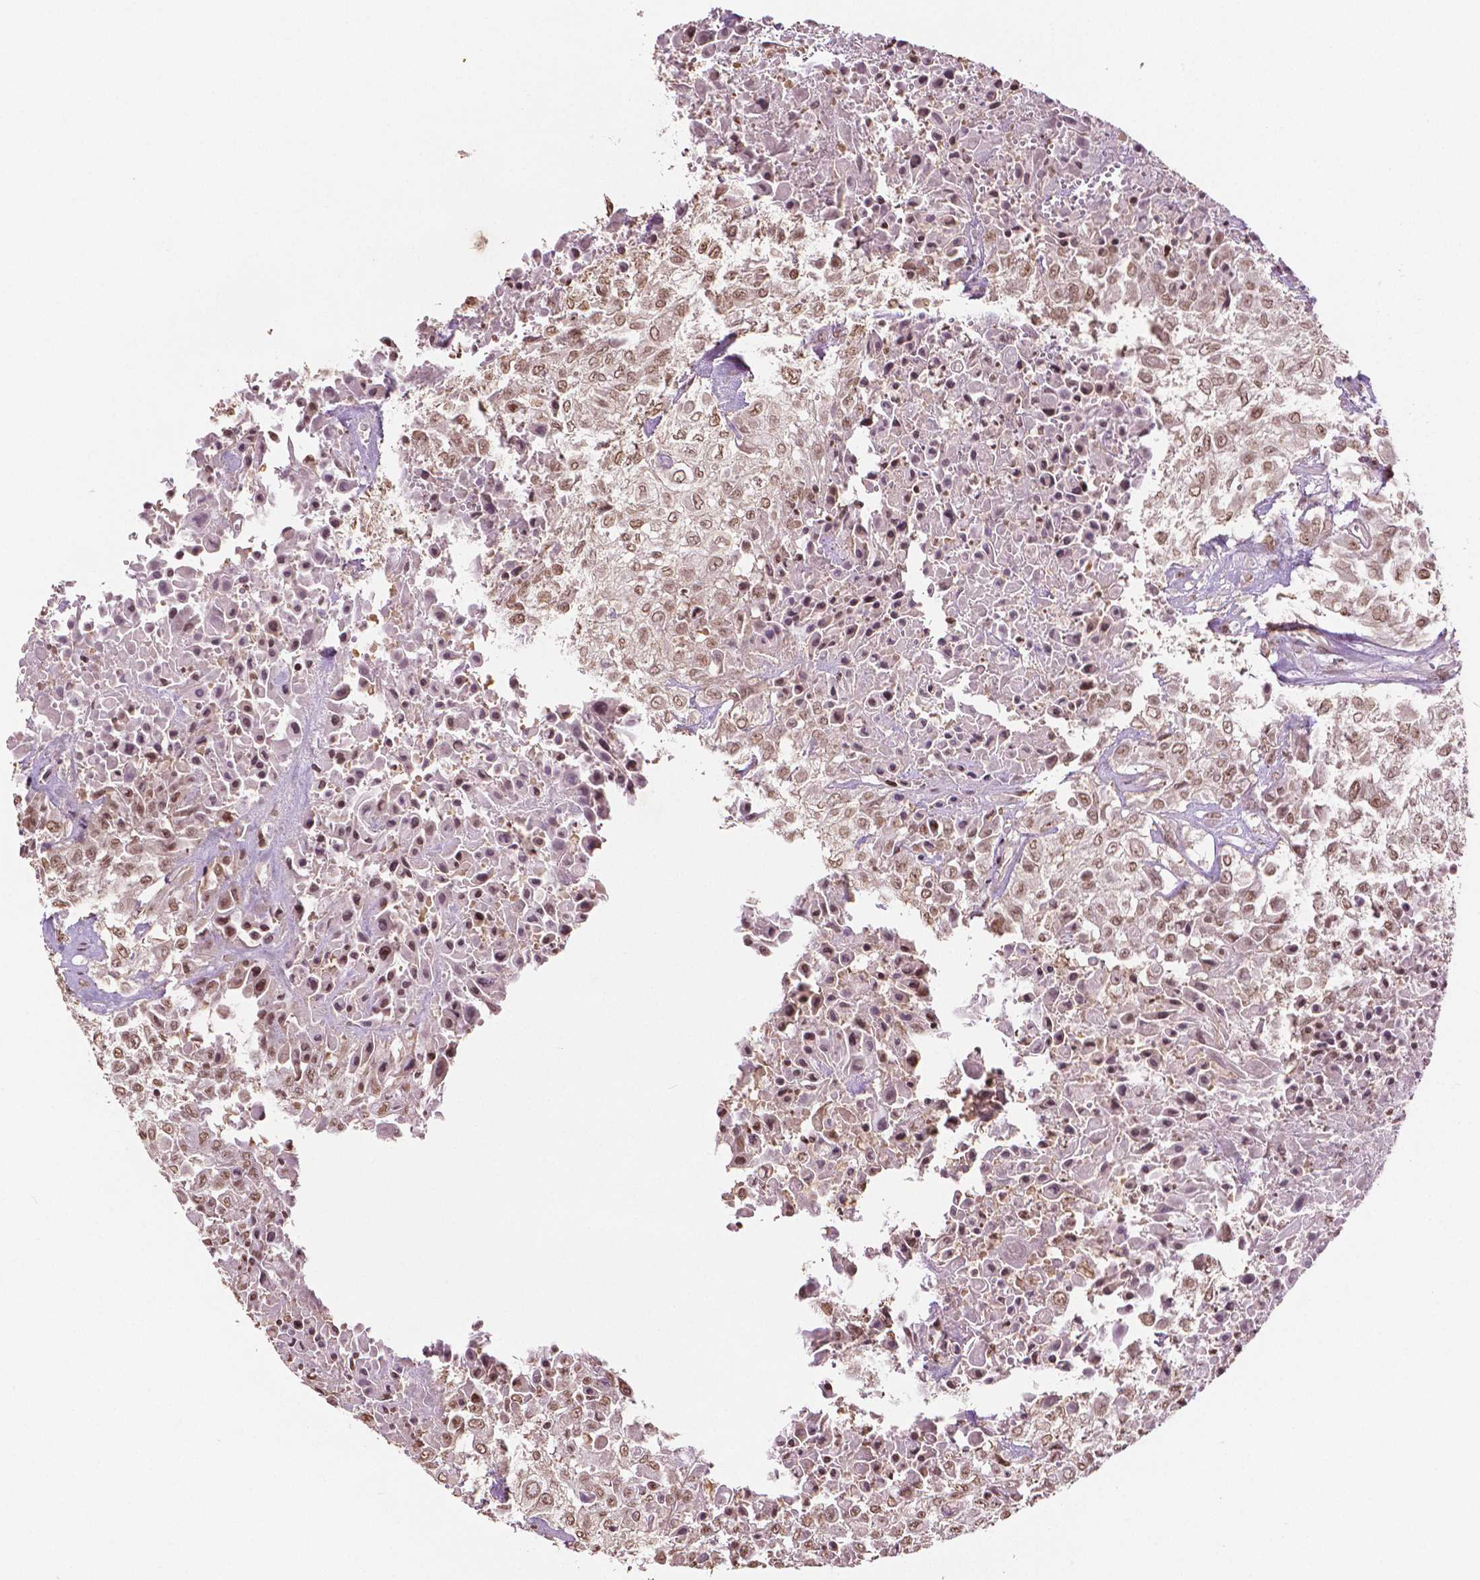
{"staining": {"intensity": "moderate", "quantity": ">75%", "location": "nuclear"}, "tissue": "urothelial cancer", "cell_type": "Tumor cells", "image_type": "cancer", "snomed": [{"axis": "morphology", "description": "Urothelial carcinoma, High grade"}, {"axis": "topography", "description": "Urinary bladder"}], "caption": "High-power microscopy captured an IHC image of high-grade urothelial carcinoma, revealing moderate nuclear staining in about >75% of tumor cells.", "gene": "DEK", "patient": {"sex": "male", "age": 57}}